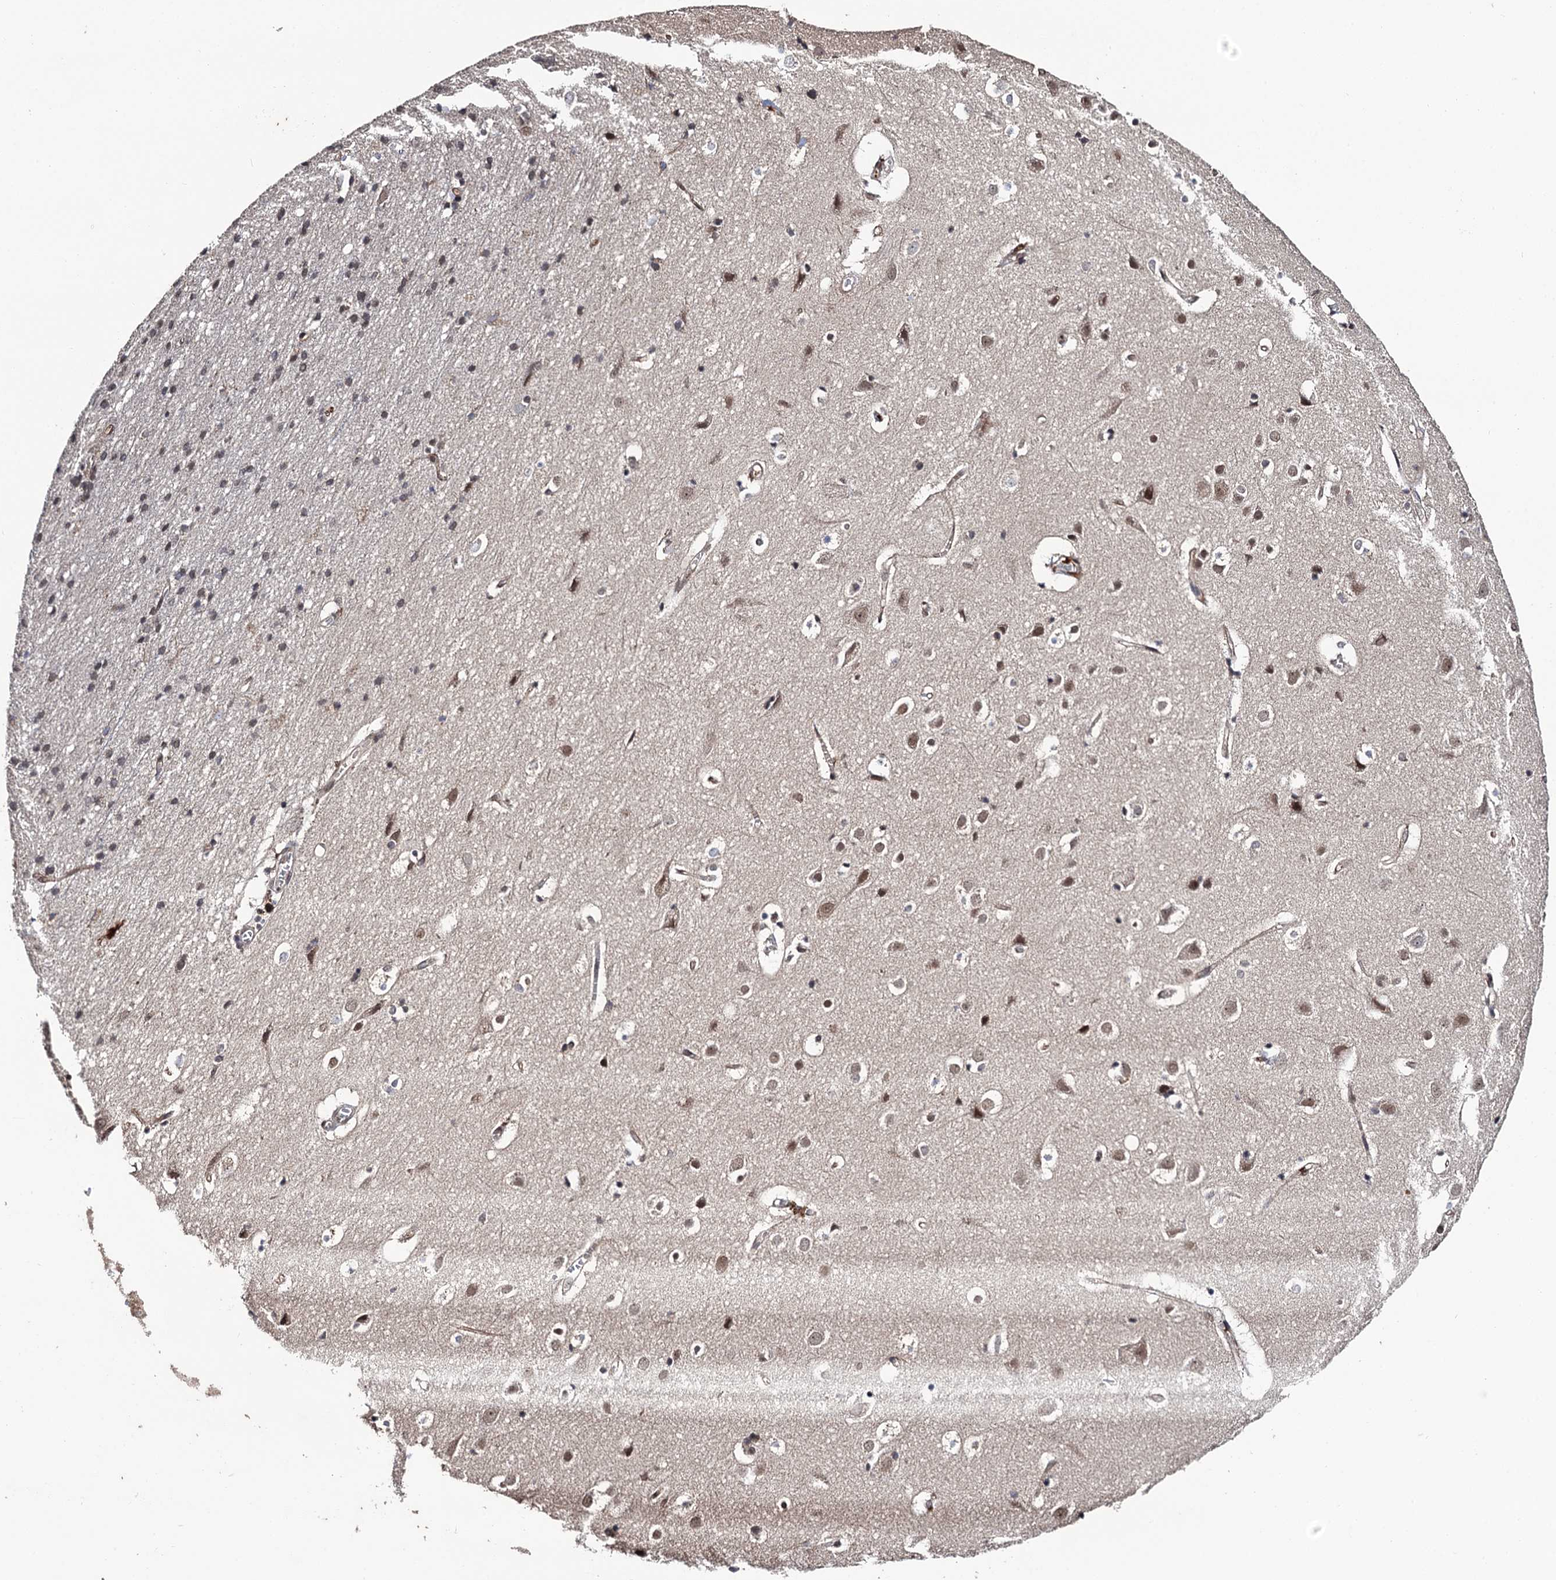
{"staining": {"intensity": "weak", "quantity": ">75%", "location": "cytoplasmic/membranous,nuclear"}, "tissue": "cerebral cortex", "cell_type": "Endothelial cells", "image_type": "normal", "snomed": [{"axis": "morphology", "description": "Normal tissue, NOS"}, {"axis": "topography", "description": "Cerebral cortex"}], "caption": "This image reveals unremarkable cerebral cortex stained with immunohistochemistry to label a protein in brown. The cytoplasmic/membranous,nuclear of endothelial cells show weak positivity for the protein. Nuclei are counter-stained blue.", "gene": "LRRC63", "patient": {"sex": "male", "age": 54}}